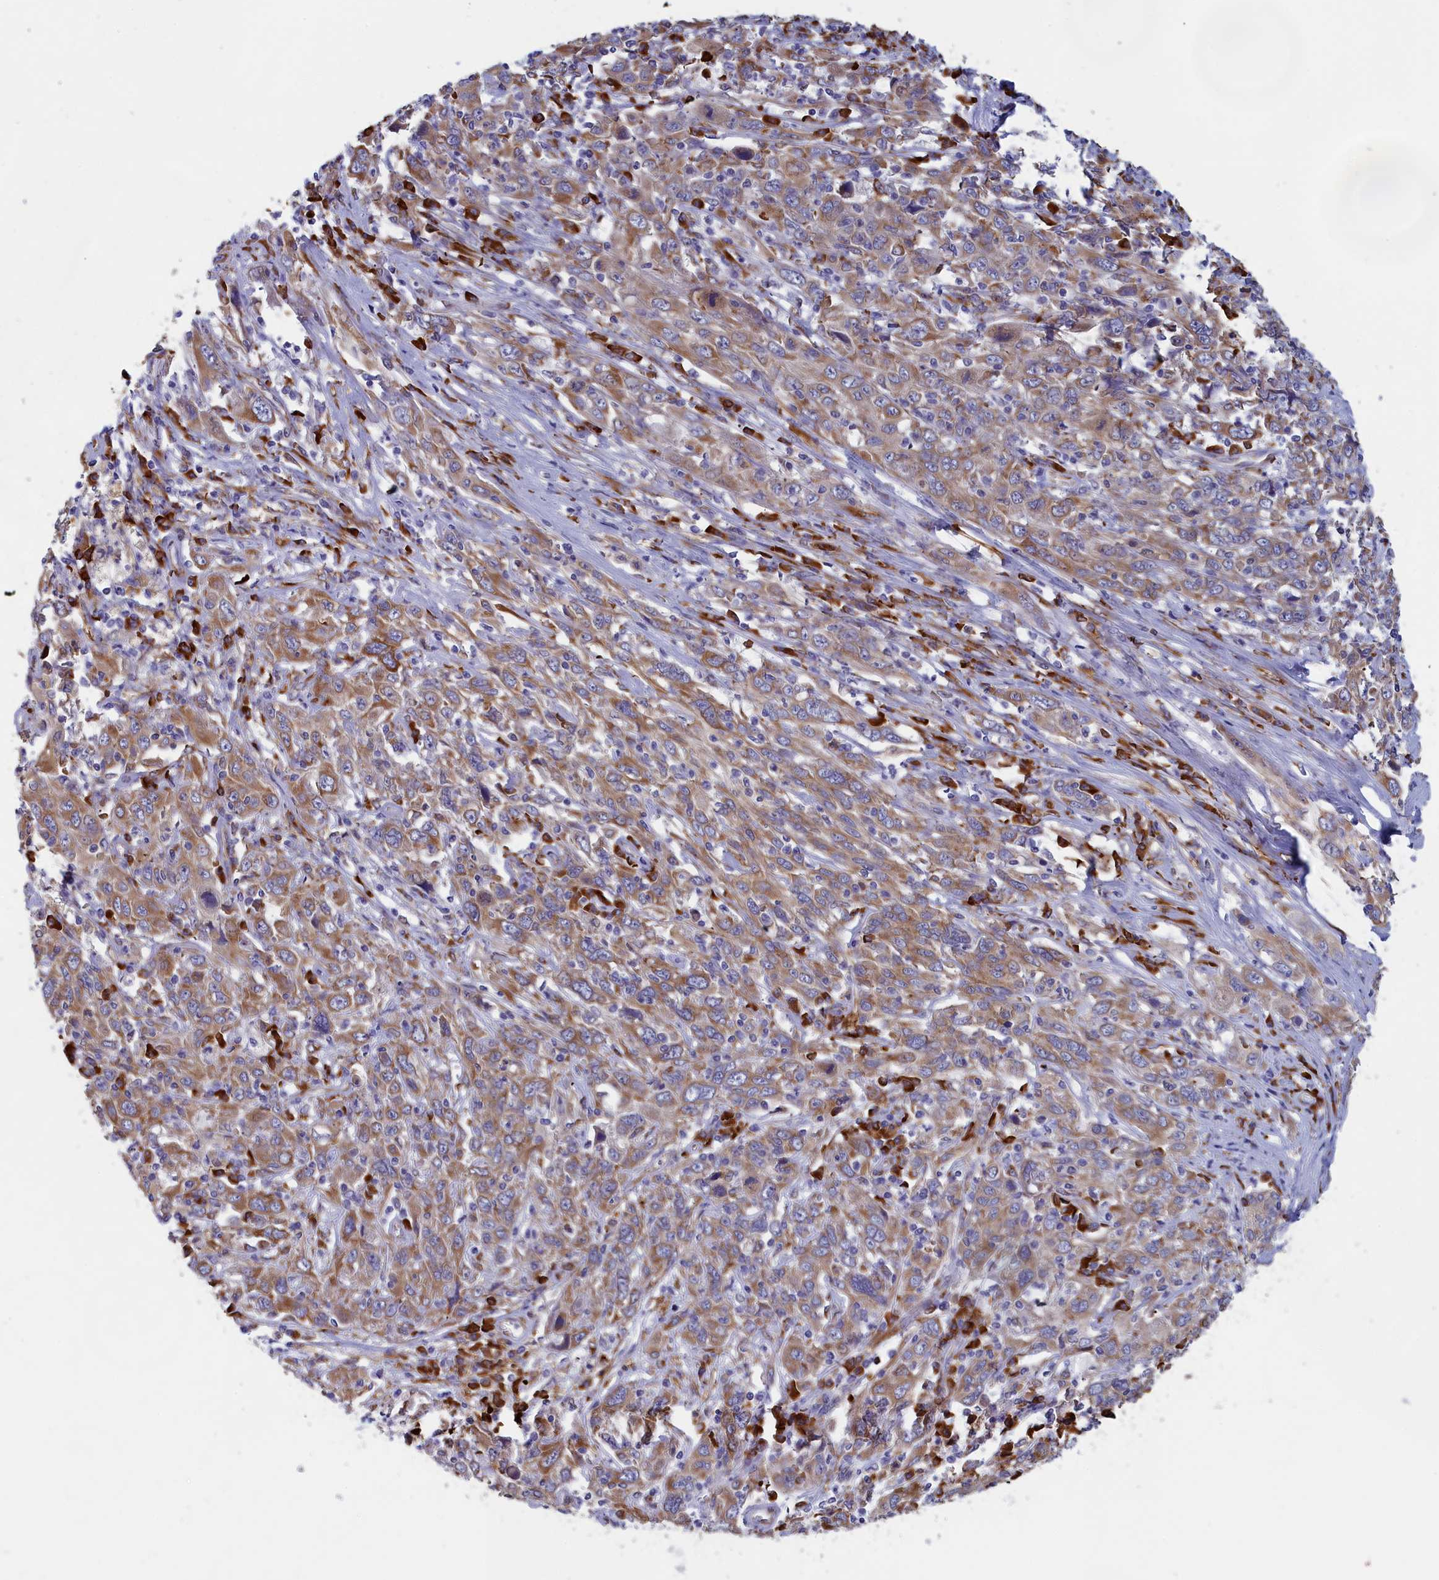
{"staining": {"intensity": "moderate", "quantity": ">75%", "location": "cytoplasmic/membranous"}, "tissue": "cervical cancer", "cell_type": "Tumor cells", "image_type": "cancer", "snomed": [{"axis": "morphology", "description": "Squamous cell carcinoma, NOS"}, {"axis": "topography", "description": "Cervix"}], "caption": "Moderate cytoplasmic/membranous staining for a protein is identified in approximately >75% of tumor cells of cervical squamous cell carcinoma using immunohistochemistry (IHC).", "gene": "CCDC68", "patient": {"sex": "female", "age": 46}}